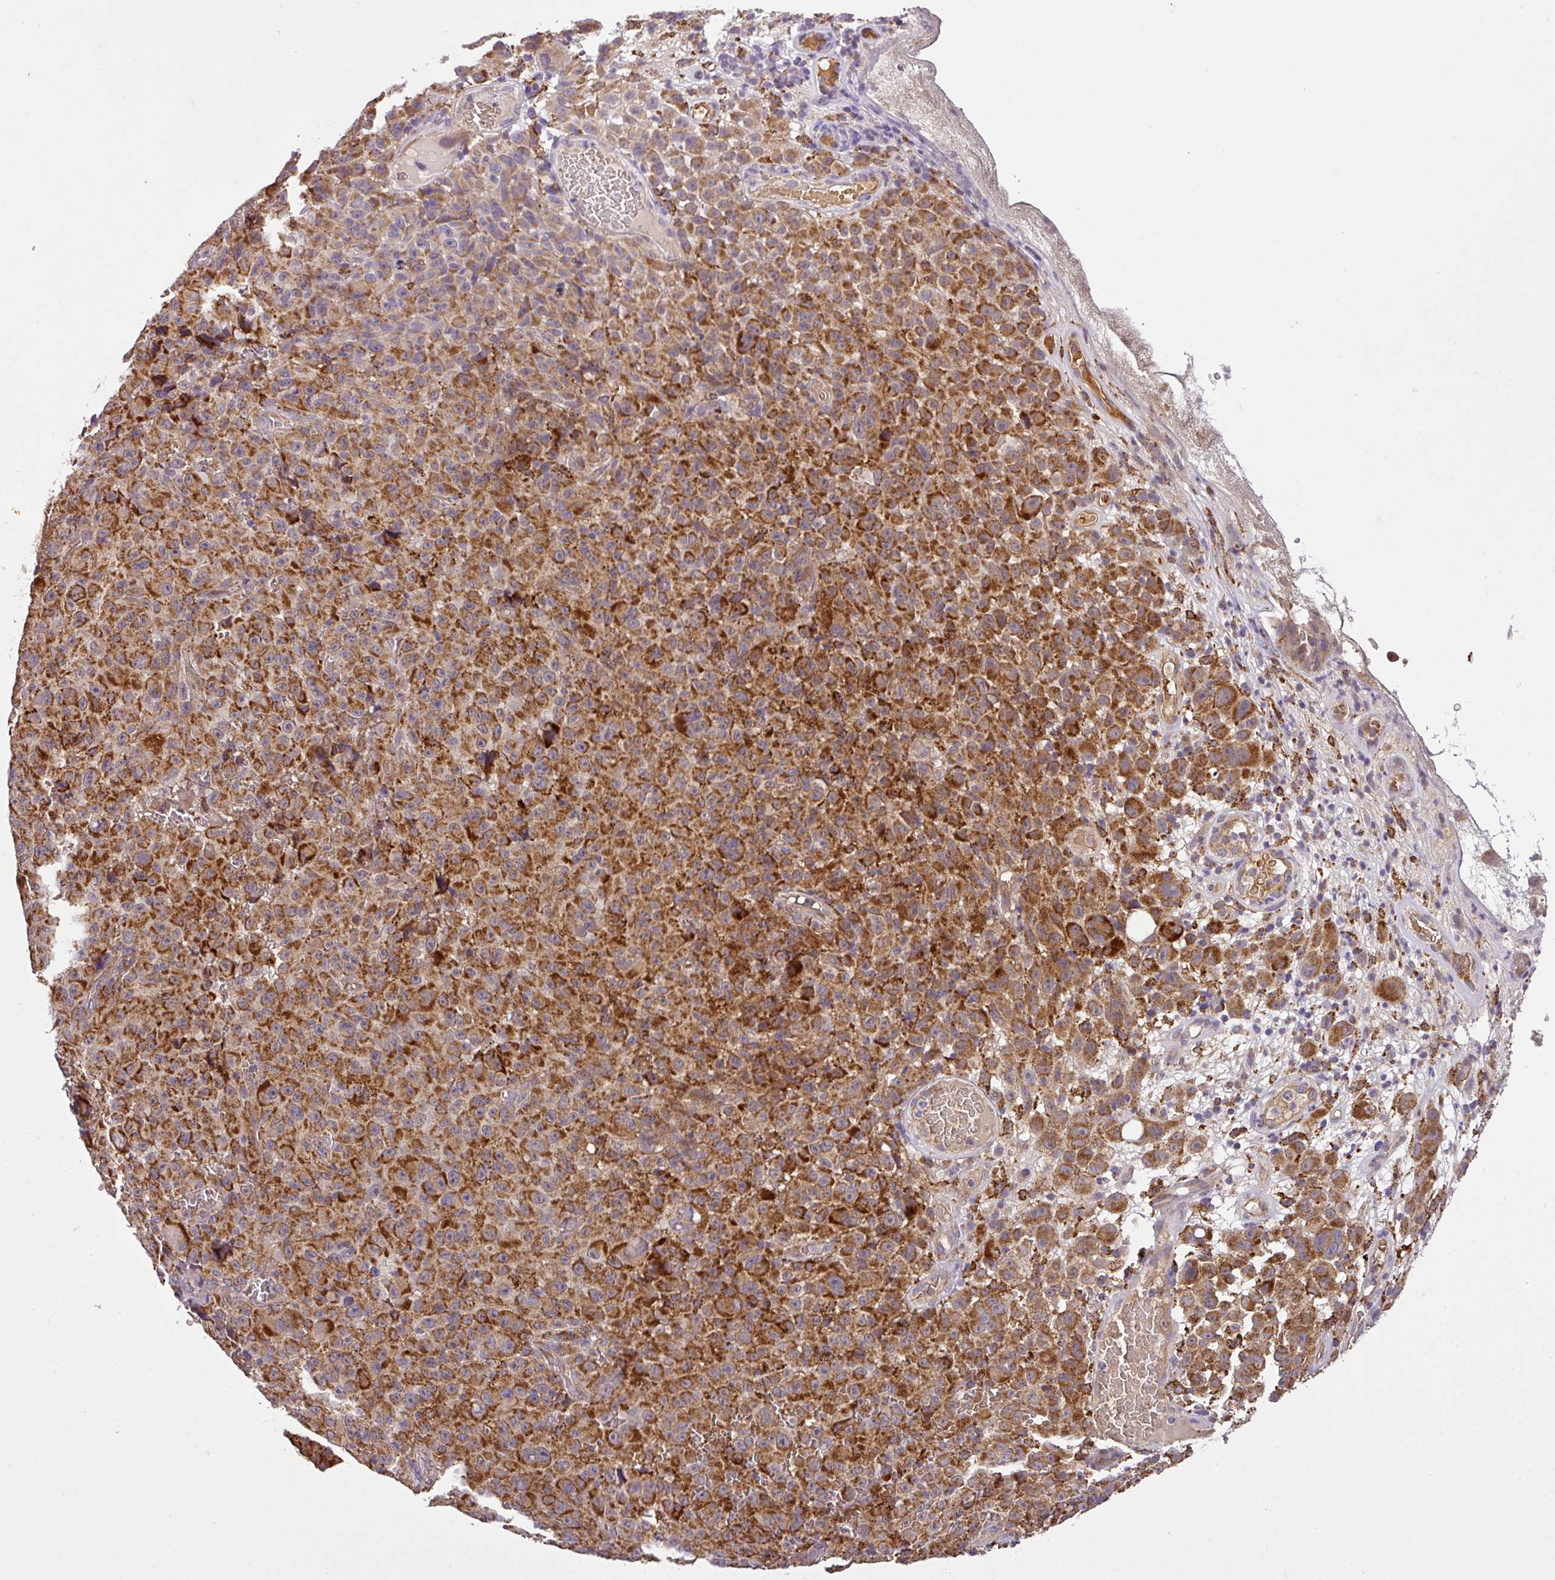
{"staining": {"intensity": "strong", "quantity": ">75%", "location": "cytoplasmic/membranous"}, "tissue": "melanoma", "cell_type": "Tumor cells", "image_type": "cancer", "snomed": [{"axis": "morphology", "description": "Malignant melanoma, NOS"}, {"axis": "topography", "description": "Skin"}], "caption": "Immunohistochemical staining of human melanoma shows strong cytoplasmic/membranous protein positivity in about >75% of tumor cells.", "gene": "ZNF513", "patient": {"sex": "female", "age": 82}}